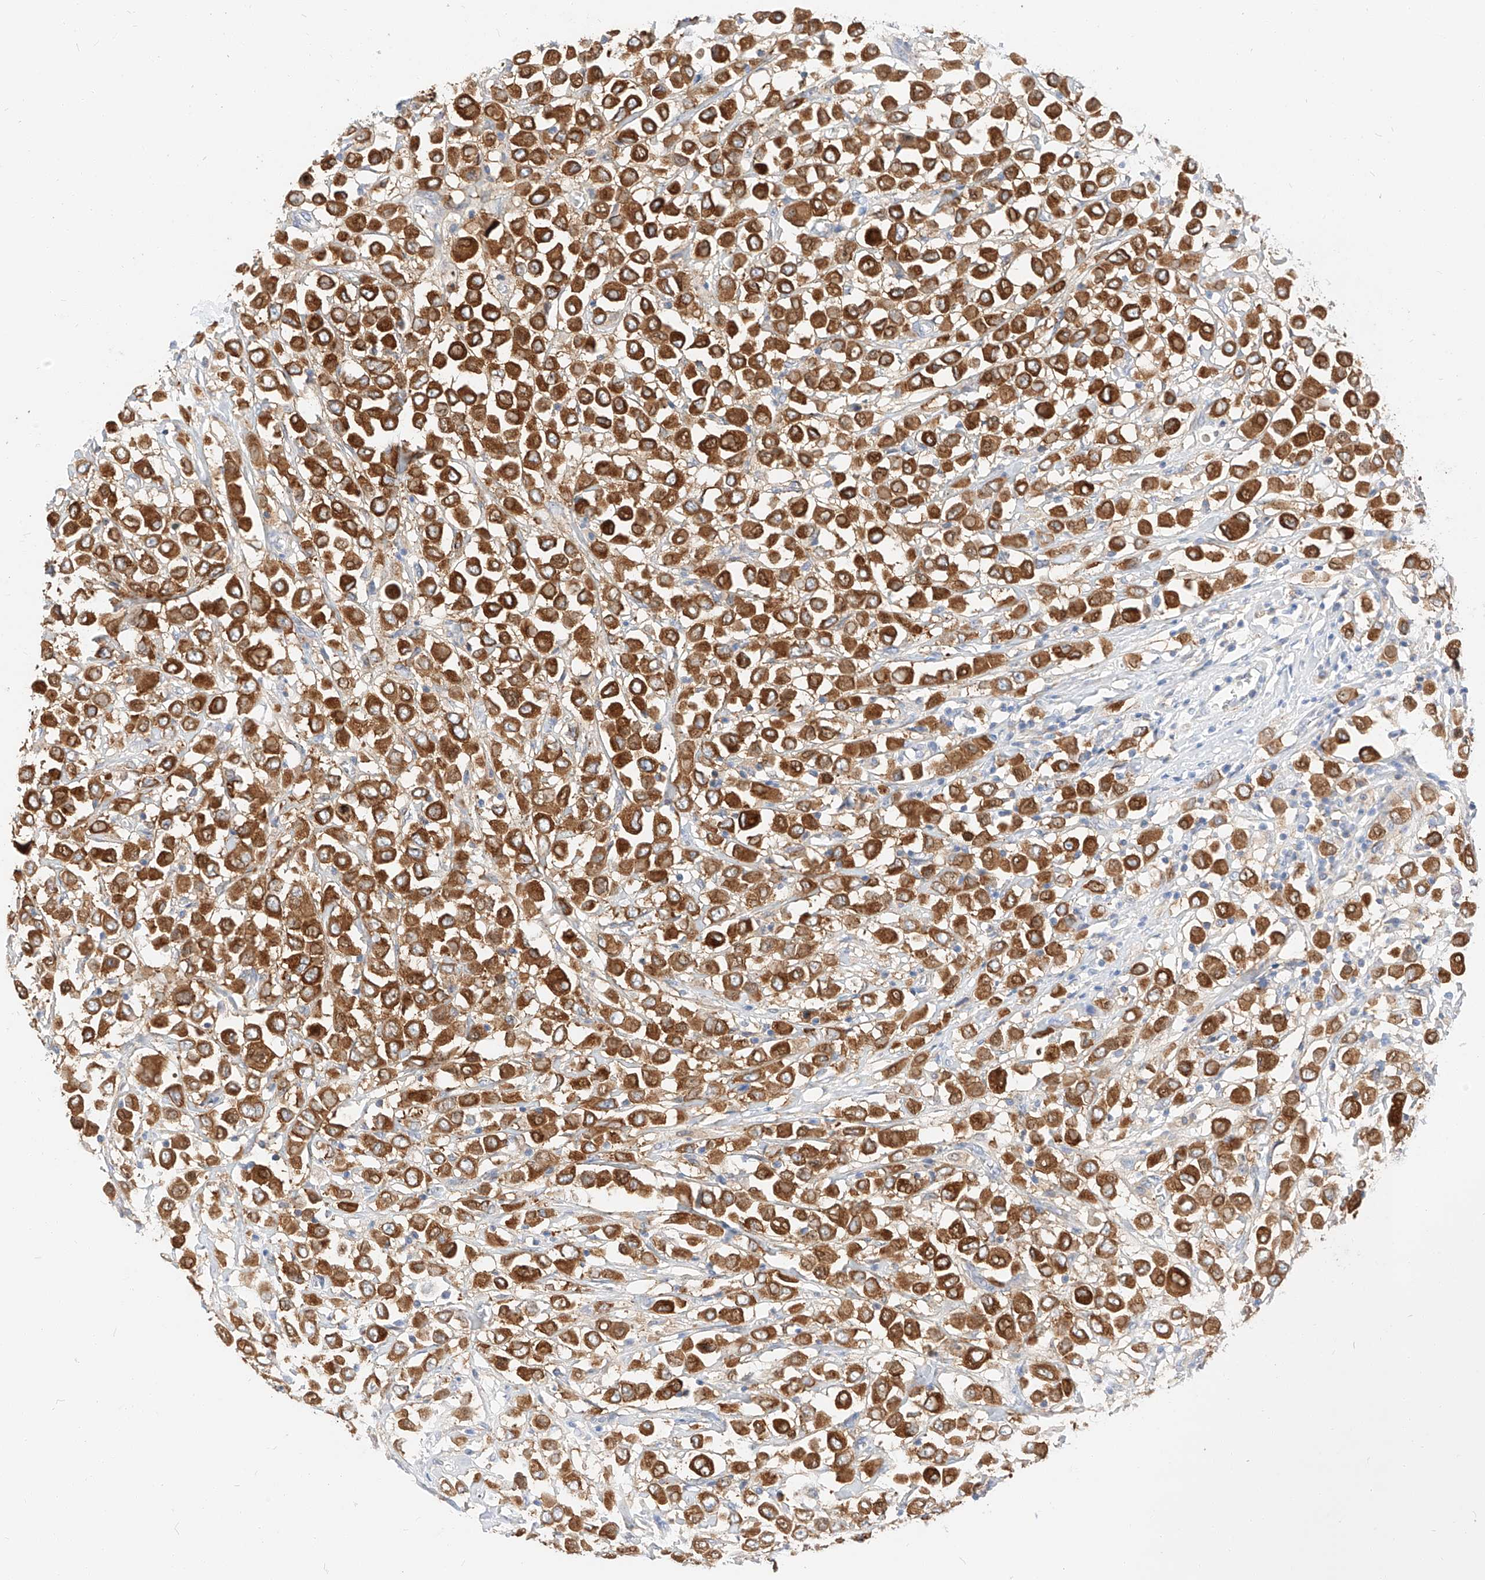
{"staining": {"intensity": "strong", "quantity": ">75%", "location": "cytoplasmic/membranous"}, "tissue": "breast cancer", "cell_type": "Tumor cells", "image_type": "cancer", "snomed": [{"axis": "morphology", "description": "Duct carcinoma"}, {"axis": "topography", "description": "Breast"}], "caption": "A high amount of strong cytoplasmic/membranous positivity is seen in about >75% of tumor cells in breast cancer tissue.", "gene": "MAP7", "patient": {"sex": "female", "age": 61}}